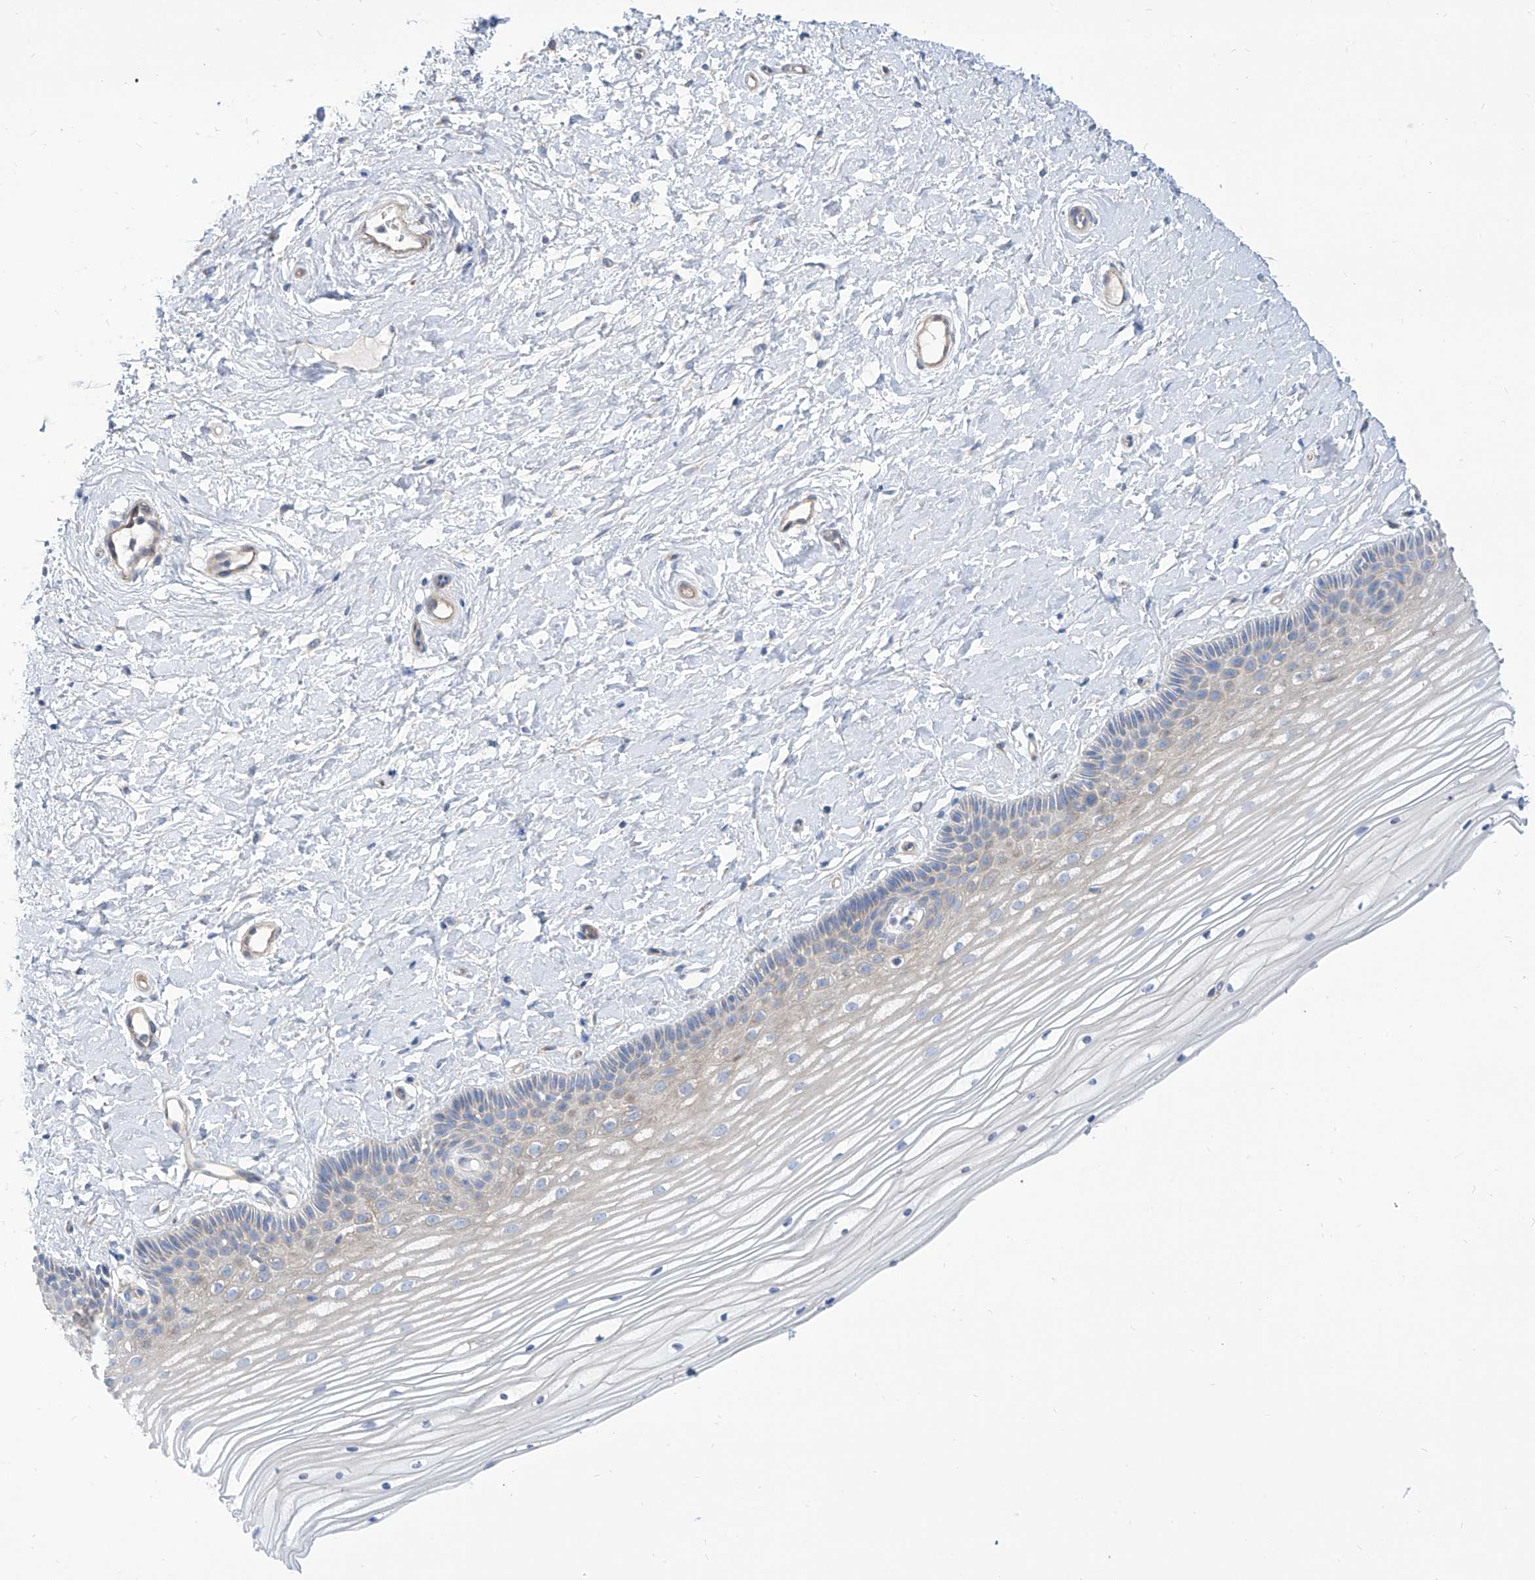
{"staining": {"intensity": "weak", "quantity": "<25%", "location": "cytoplasmic/membranous"}, "tissue": "vagina", "cell_type": "Squamous epithelial cells", "image_type": "normal", "snomed": [{"axis": "morphology", "description": "Normal tissue, NOS"}, {"axis": "topography", "description": "Vagina"}, {"axis": "topography", "description": "Cervix"}], "caption": "This is a image of IHC staining of unremarkable vagina, which shows no expression in squamous epithelial cells. Nuclei are stained in blue.", "gene": "TMEM209", "patient": {"sex": "female", "age": 40}}